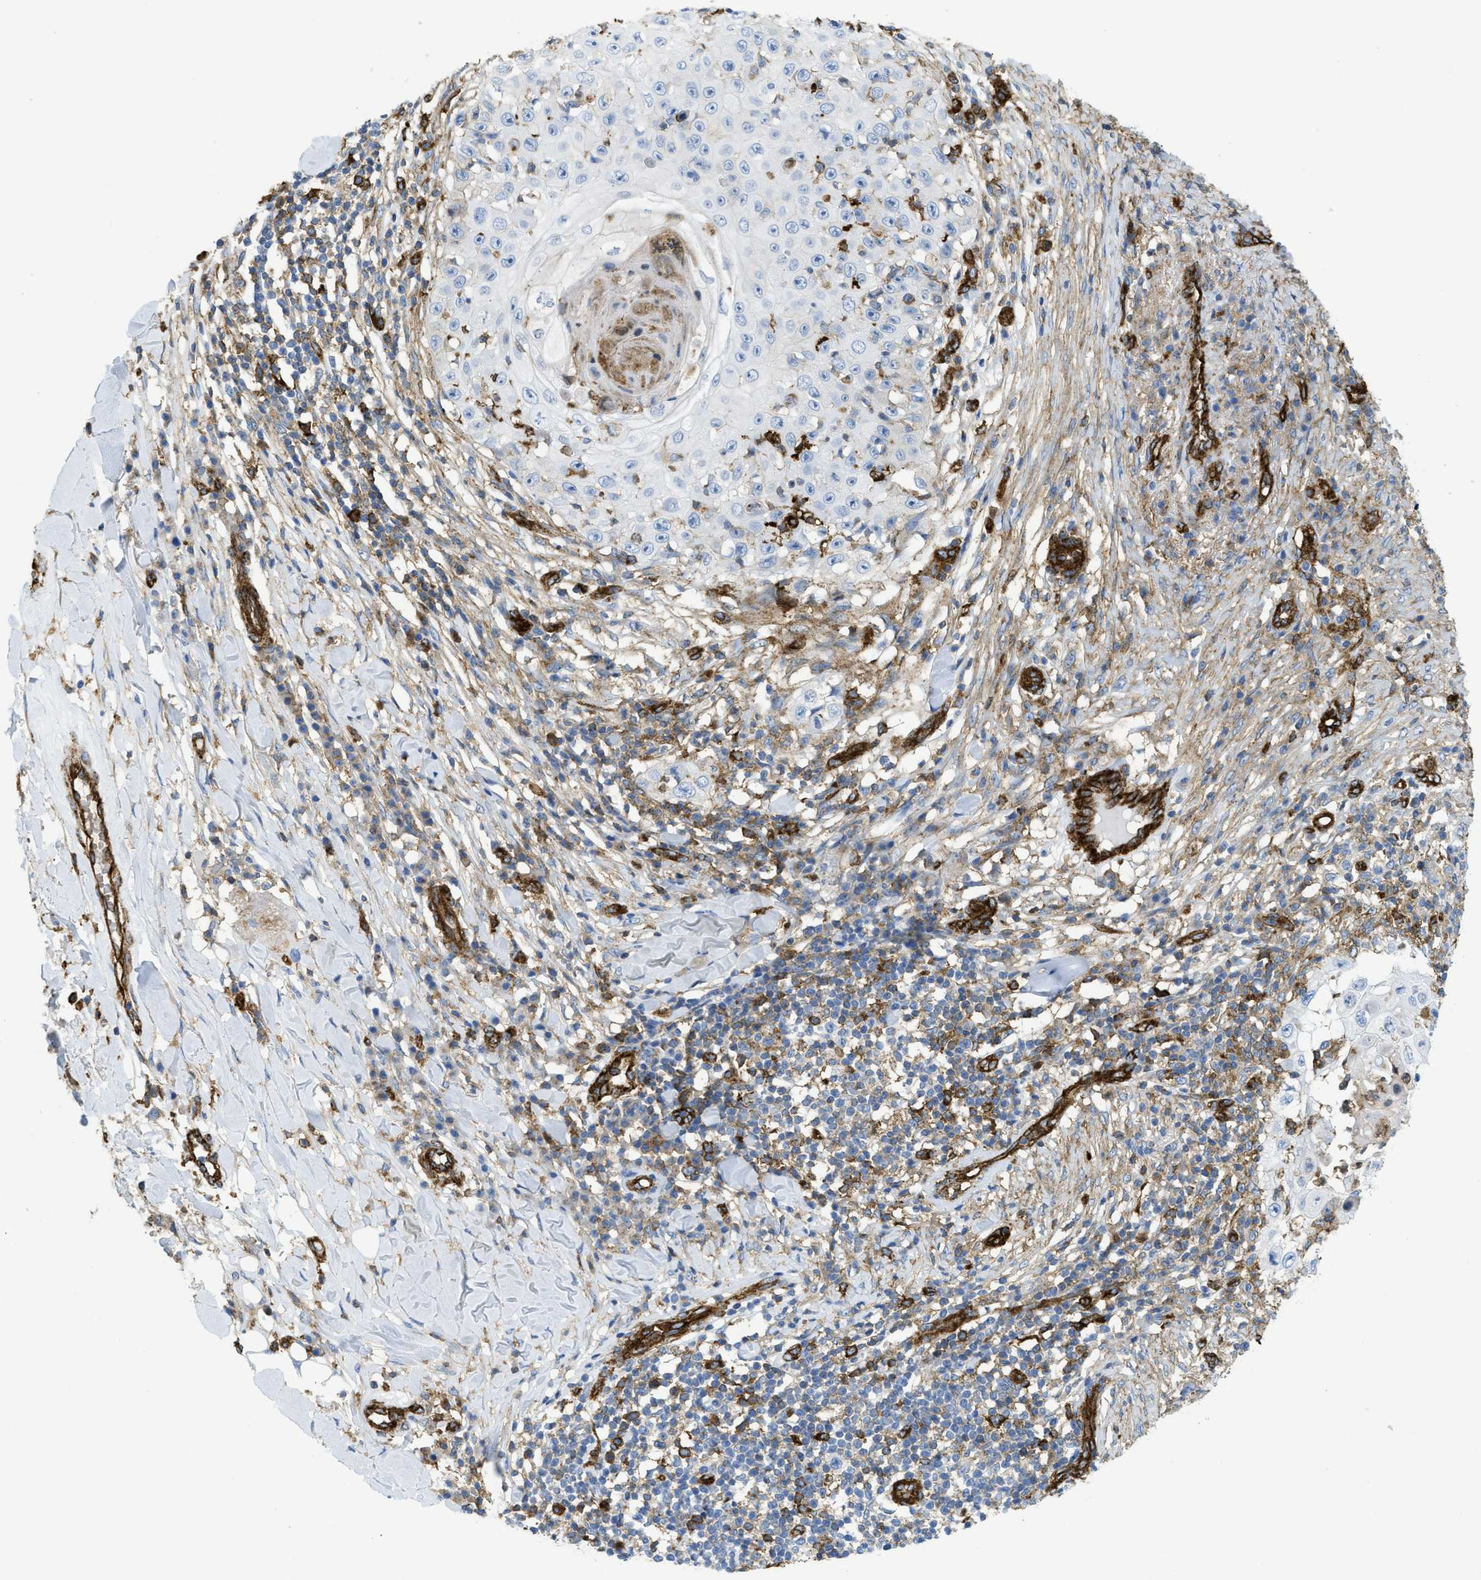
{"staining": {"intensity": "negative", "quantity": "none", "location": "none"}, "tissue": "skin cancer", "cell_type": "Tumor cells", "image_type": "cancer", "snomed": [{"axis": "morphology", "description": "Squamous cell carcinoma, NOS"}, {"axis": "topography", "description": "Skin"}], "caption": "The image displays no staining of tumor cells in skin cancer (squamous cell carcinoma).", "gene": "HIP1", "patient": {"sex": "male", "age": 86}}